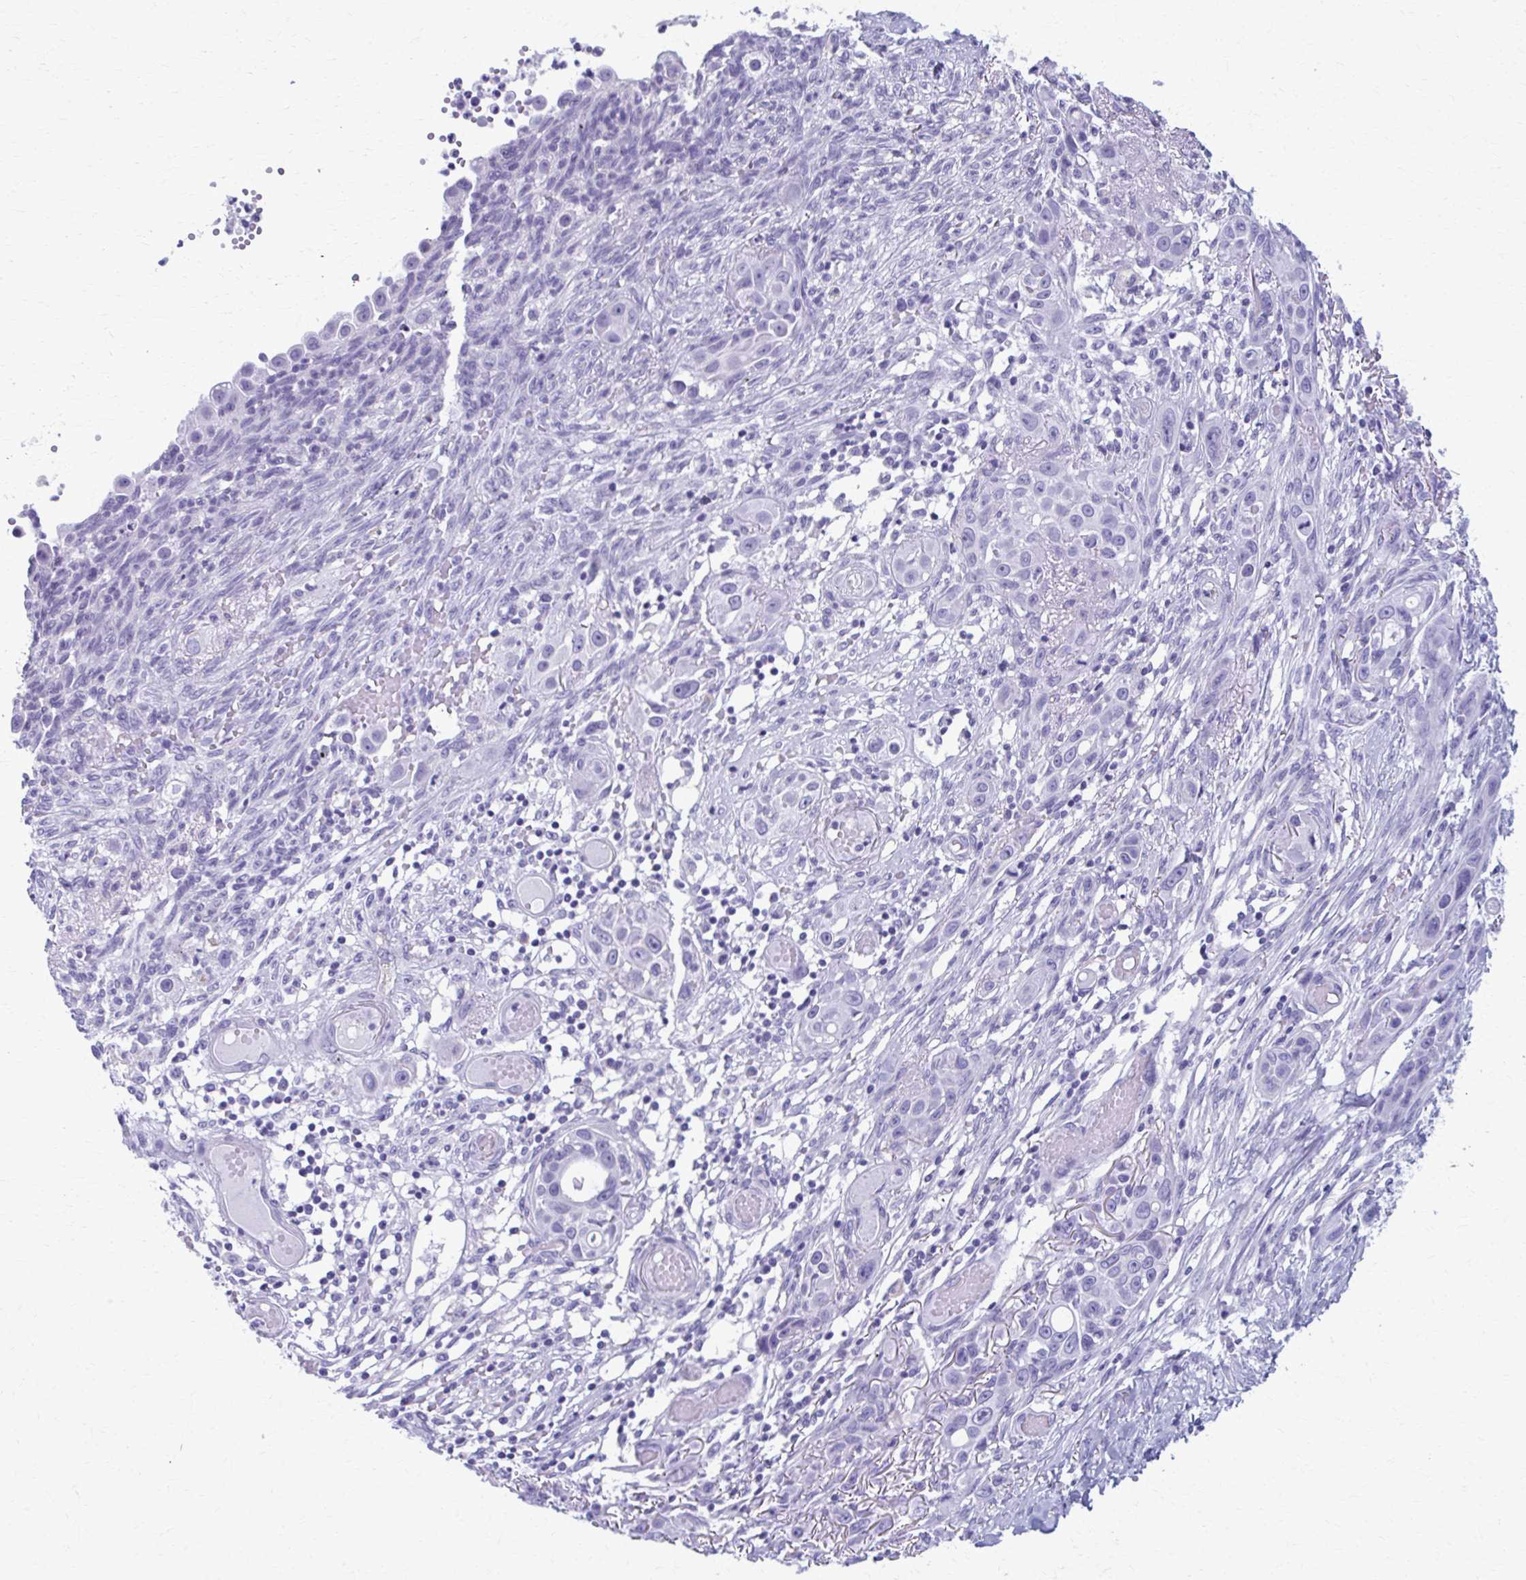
{"staining": {"intensity": "negative", "quantity": "none", "location": "none"}, "tissue": "skin cancer", "cell_type": "Tumor cells", "image_type": "cancer", "snomed": [{"axis": "morphology", "description": "Squamous cell carcinoma, NOS"}, {"axis": "topography", "description": "Skin"}], "caption": "Image shows no significant protein staining in tumor cells of skin squamous cell carcinoma.", "gene": "MPLKIP", "patient": {"sex": "female", "age": 69}}